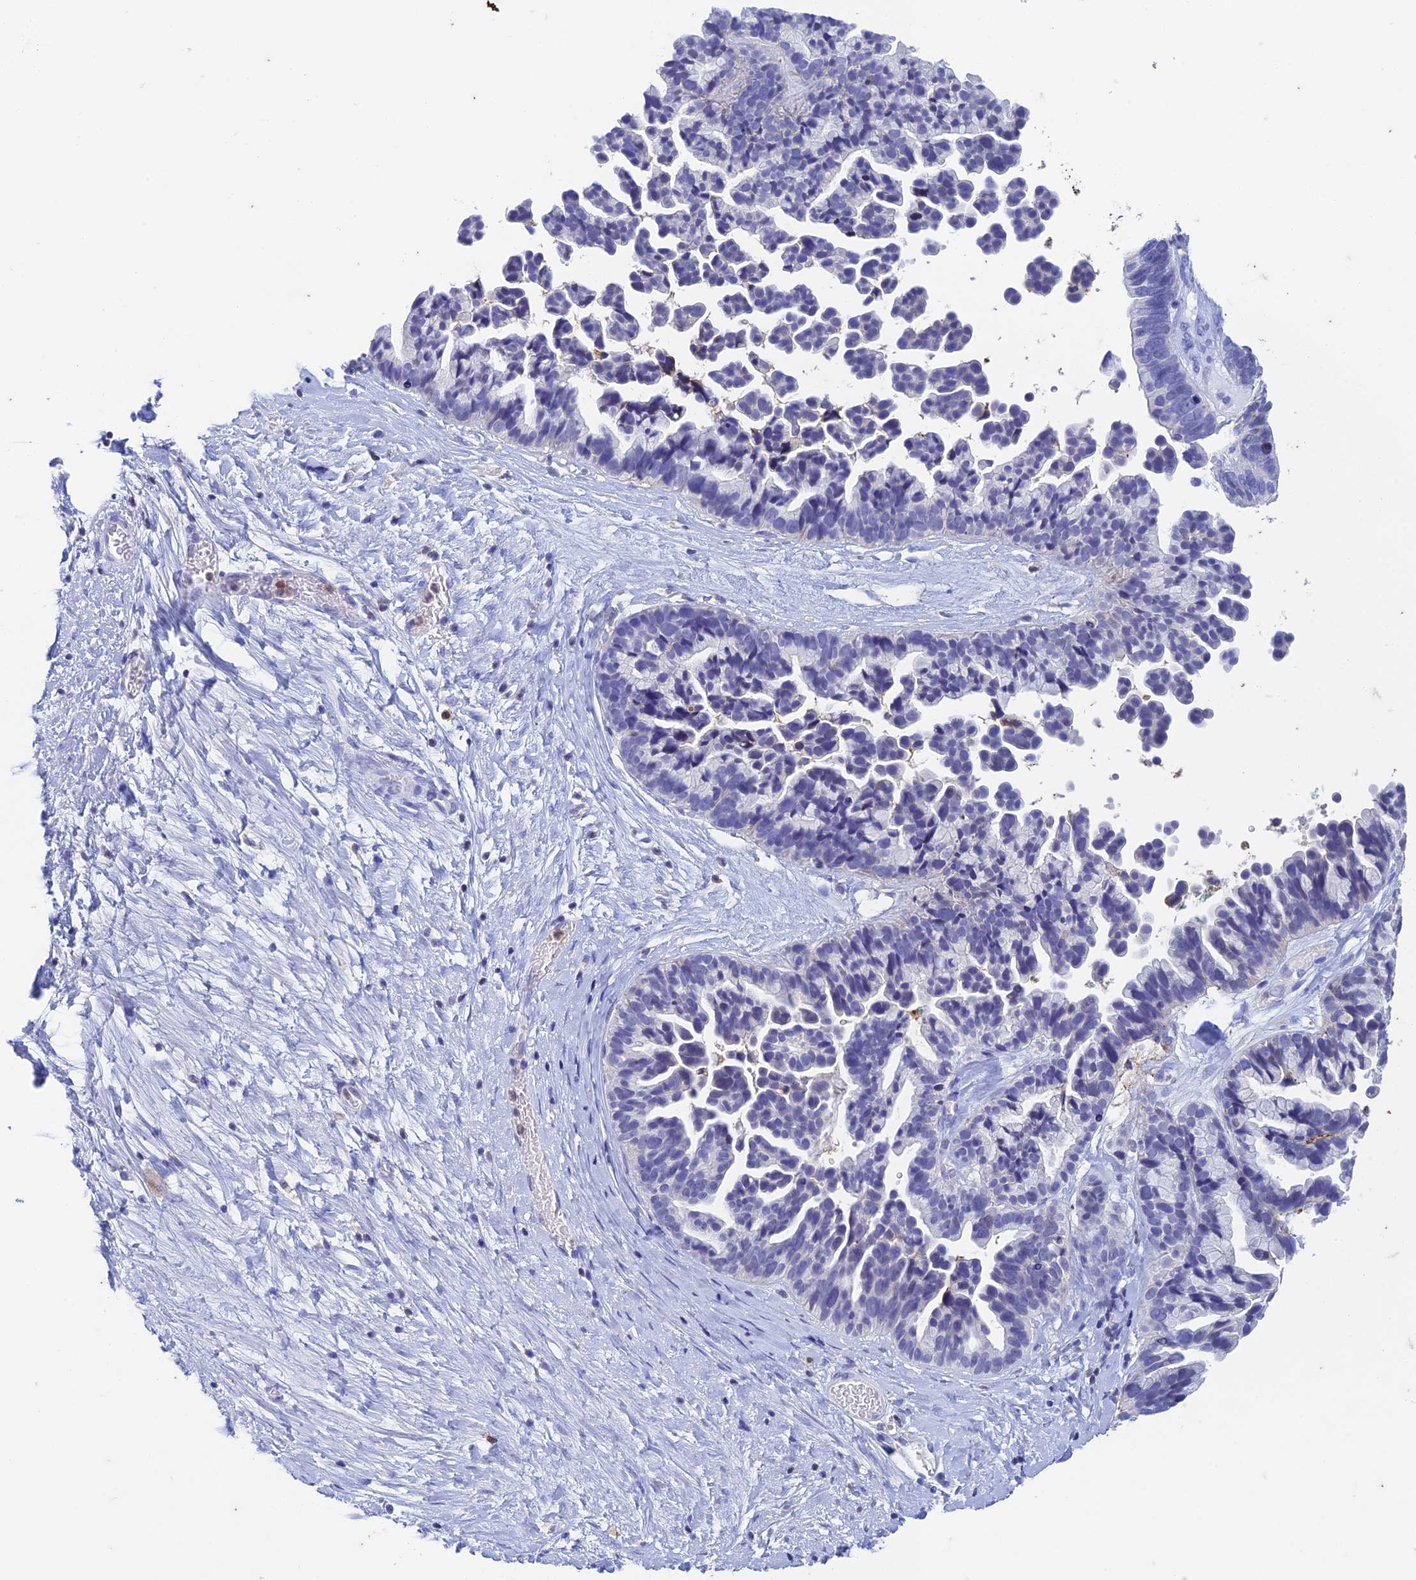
{"staining": {"intensity": "negative", "quantity": "none", "location": "none"}, "tissue": "ovarian cancer", "cell_type": "Tumor cells", "image_type": "cancer", "snomed": [{"axis": "morphology", "description": "Cystadenocarcinoma, serous, NOS"}, {"axis": "topography", "description": "Ovary"}], "caption": "Ovarian cancer was stained to show a protein in brown. There is no significant positivity in tumor cells.", "gene": "FGF7", "patient": {"sex": "female", "age": 56}}